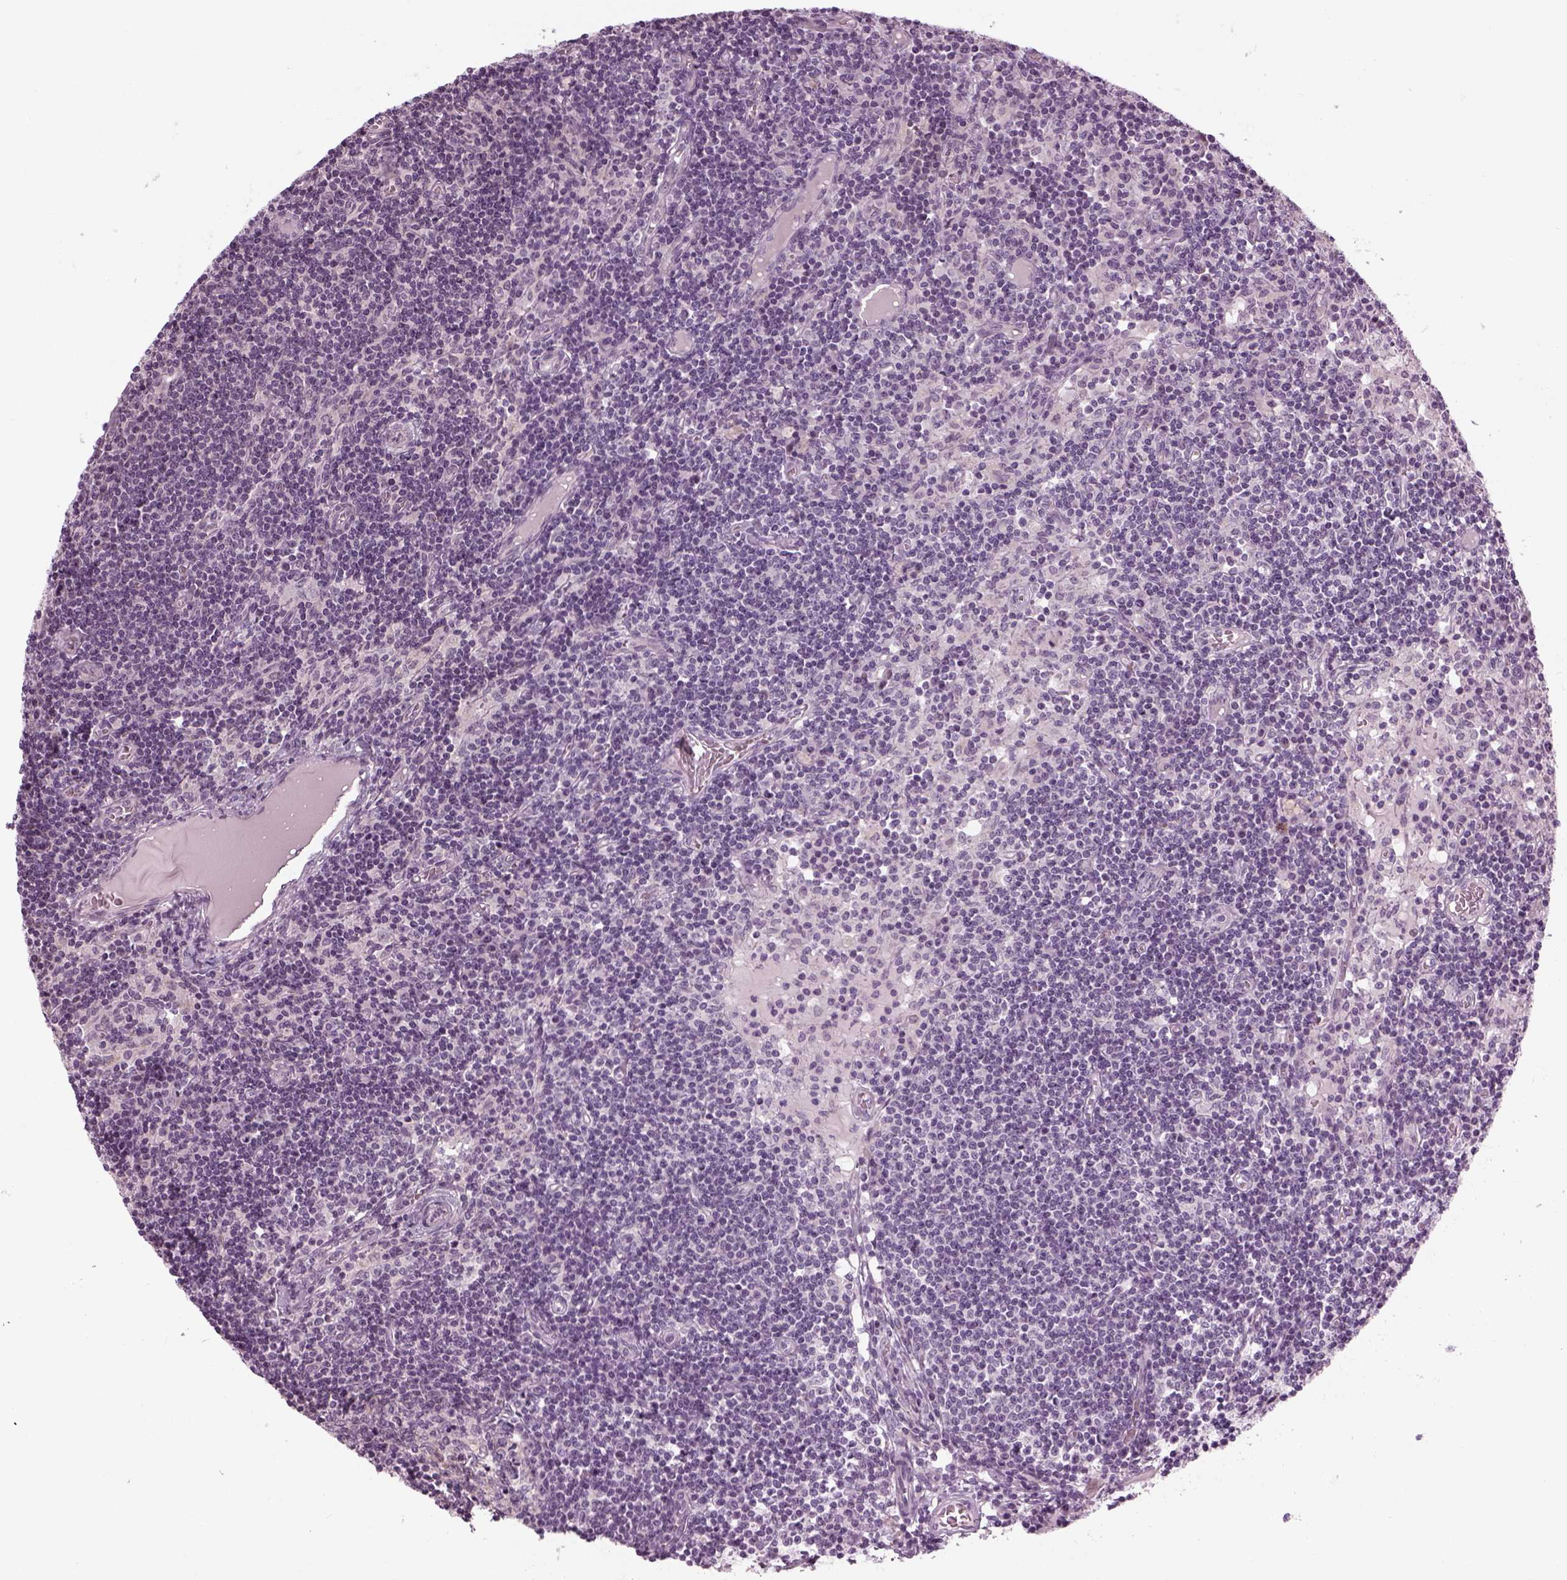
{"staining": {"intensity": "negative", "quantity": "none", "location": "none"}, "tissue": "lymph node", "cell_type": "Germinal center cells", "image_type": "normal", "snomed": [{"axis": "morphology", "description": "Normal tissue, NOS"}, {"axis": "topography", "description": "Lymph node"}], "caption": "Germinal center cells show no significant positivity in unremarkable lymph node. Brightfield microscopy of IHC stained with DAB (3,3'-diaminobenzidine) (brown) and hematoxylin (blue), captured at high magnification.", "gene": "LRRIQ3", "patient": {"sex": "female", "age": 72}}